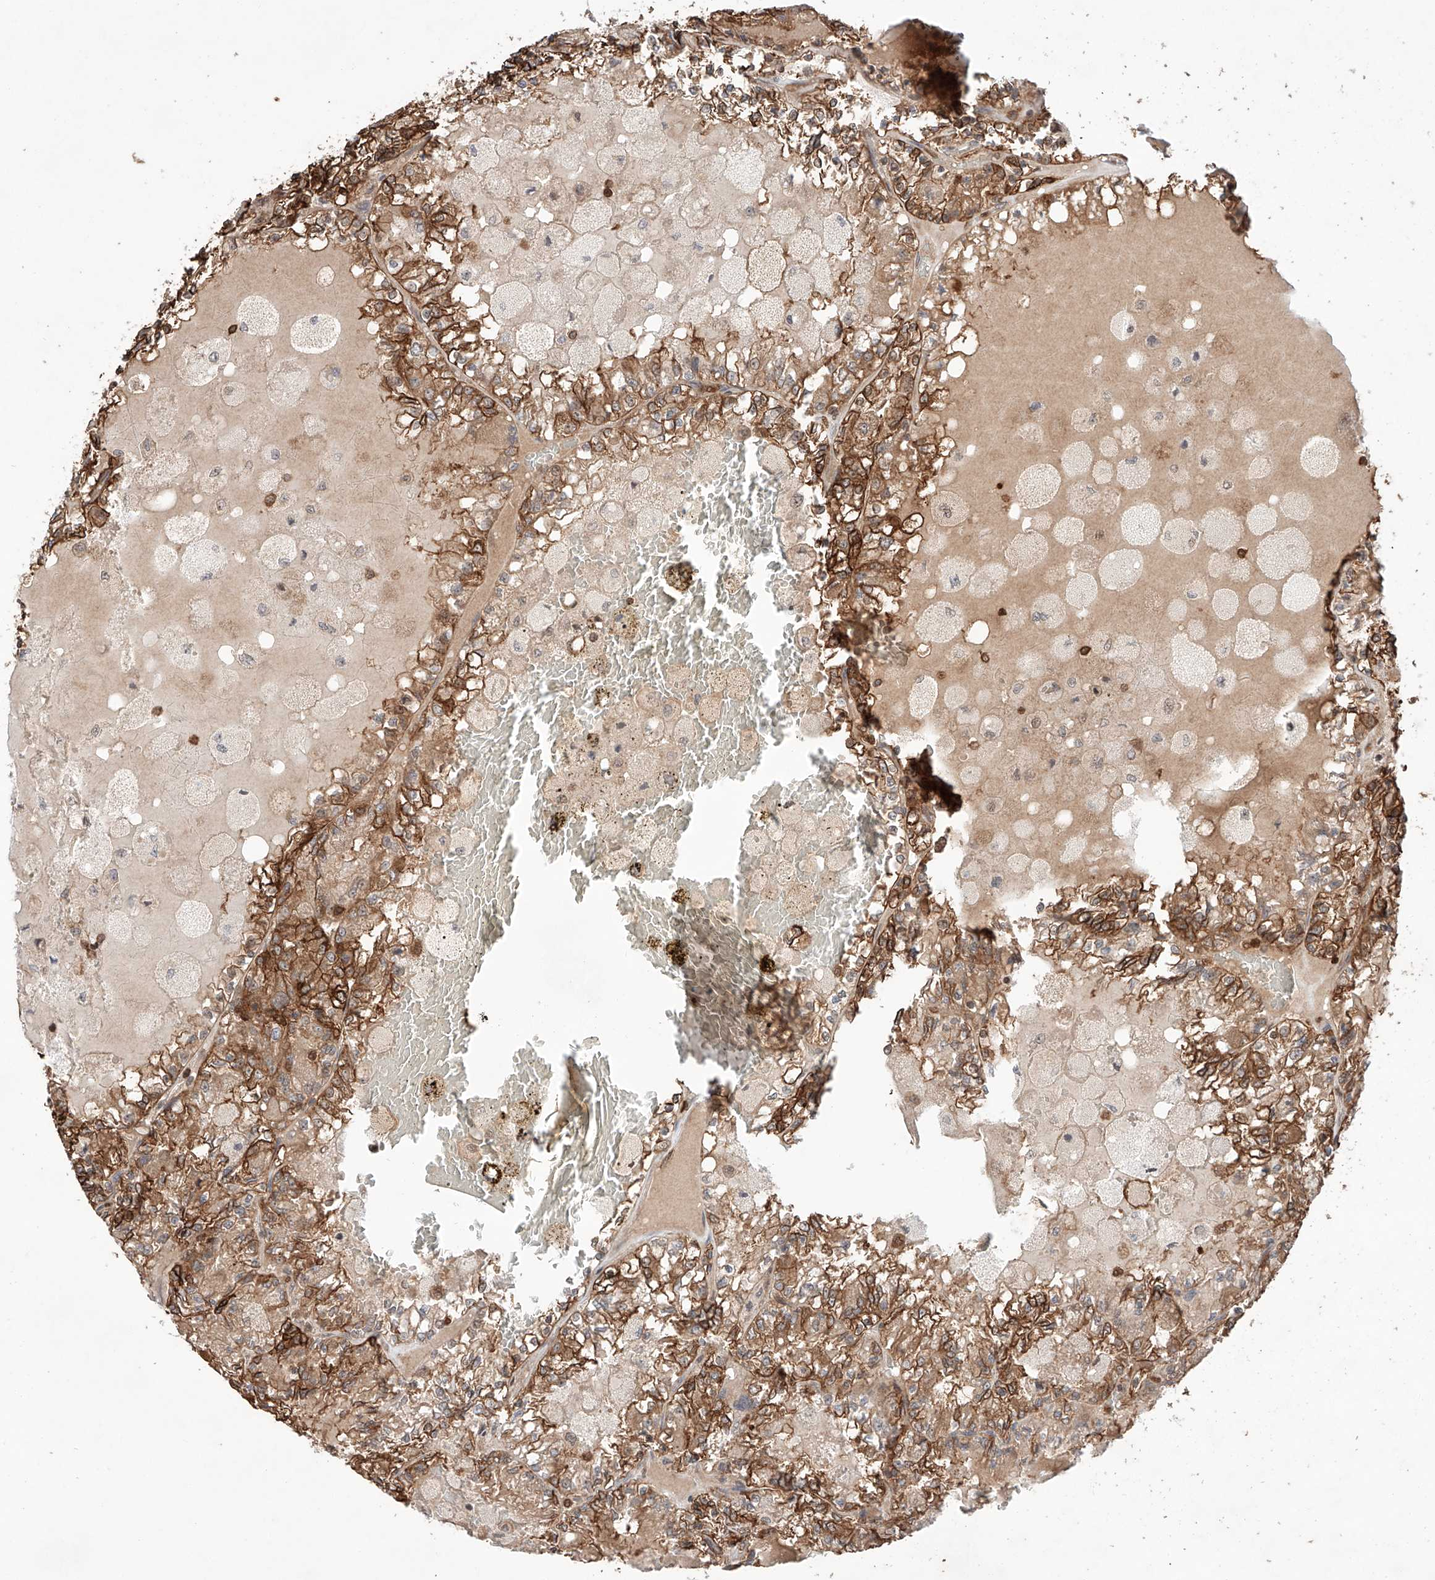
{"staining": {"intensity": "strong", "quantity": ">75%", "location": "cytoplasmic/membranous"}, "tissue": "renal cancer", "cell_type": "Tumor cells", "image_type": "cancer", "snomed": [{"axis": "morphology", "description": "Adenocarcinoma, NOS"}, {"axis": "topography", "description": "Kidney"}], "caption": "DAB immunohistochemical staining of renal adenocarcinoma displays strong cytoplasmic/membranous protein expression in approximately >75% of tumor cells. (brown staining indicates protein expression, while blue staining denotes nuclei).", "gene": "IGSF22", "patient": {"sex": "female", "age": 56}}